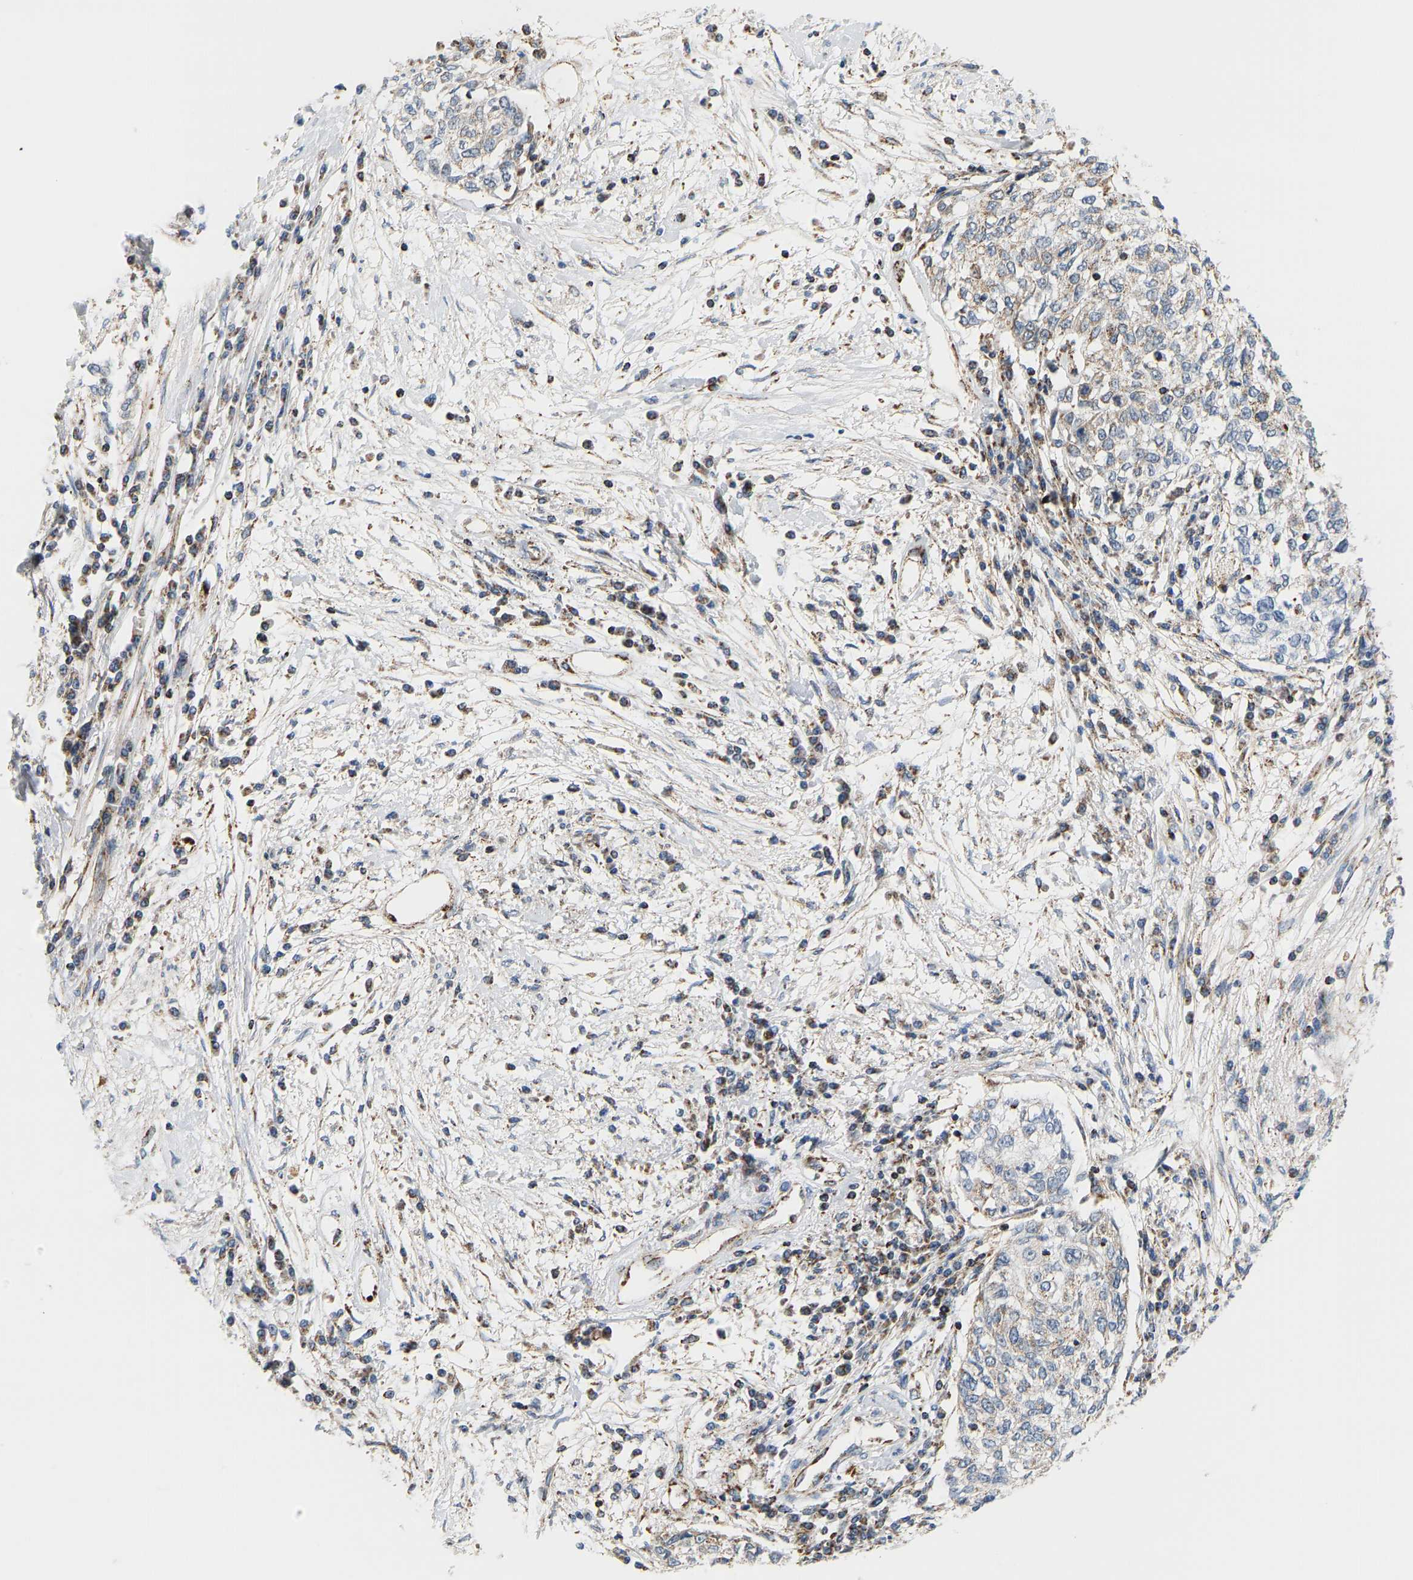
{"staining": {"intensity": "moderate", "quantity": "<25%", "location": "cytoplasmic/membranous"}, "tissue": "cervical cancer", "cell_type": "Tumor cells", "image_type": "cancer", "snomed": [{"axis": "morphology", "description": "Squamous cell carcinoma, NOS"}, {"axis": "topography", "description": "Cervix"}], "caption": "Approximately <25% of tumor cells in cervical cancer show moderate cytoplasmic/membranous protein staining as visualized by brown immunohistochemical staining.", "gene": "GPSM2", "patient": {"sex": "female", "age": 57}}